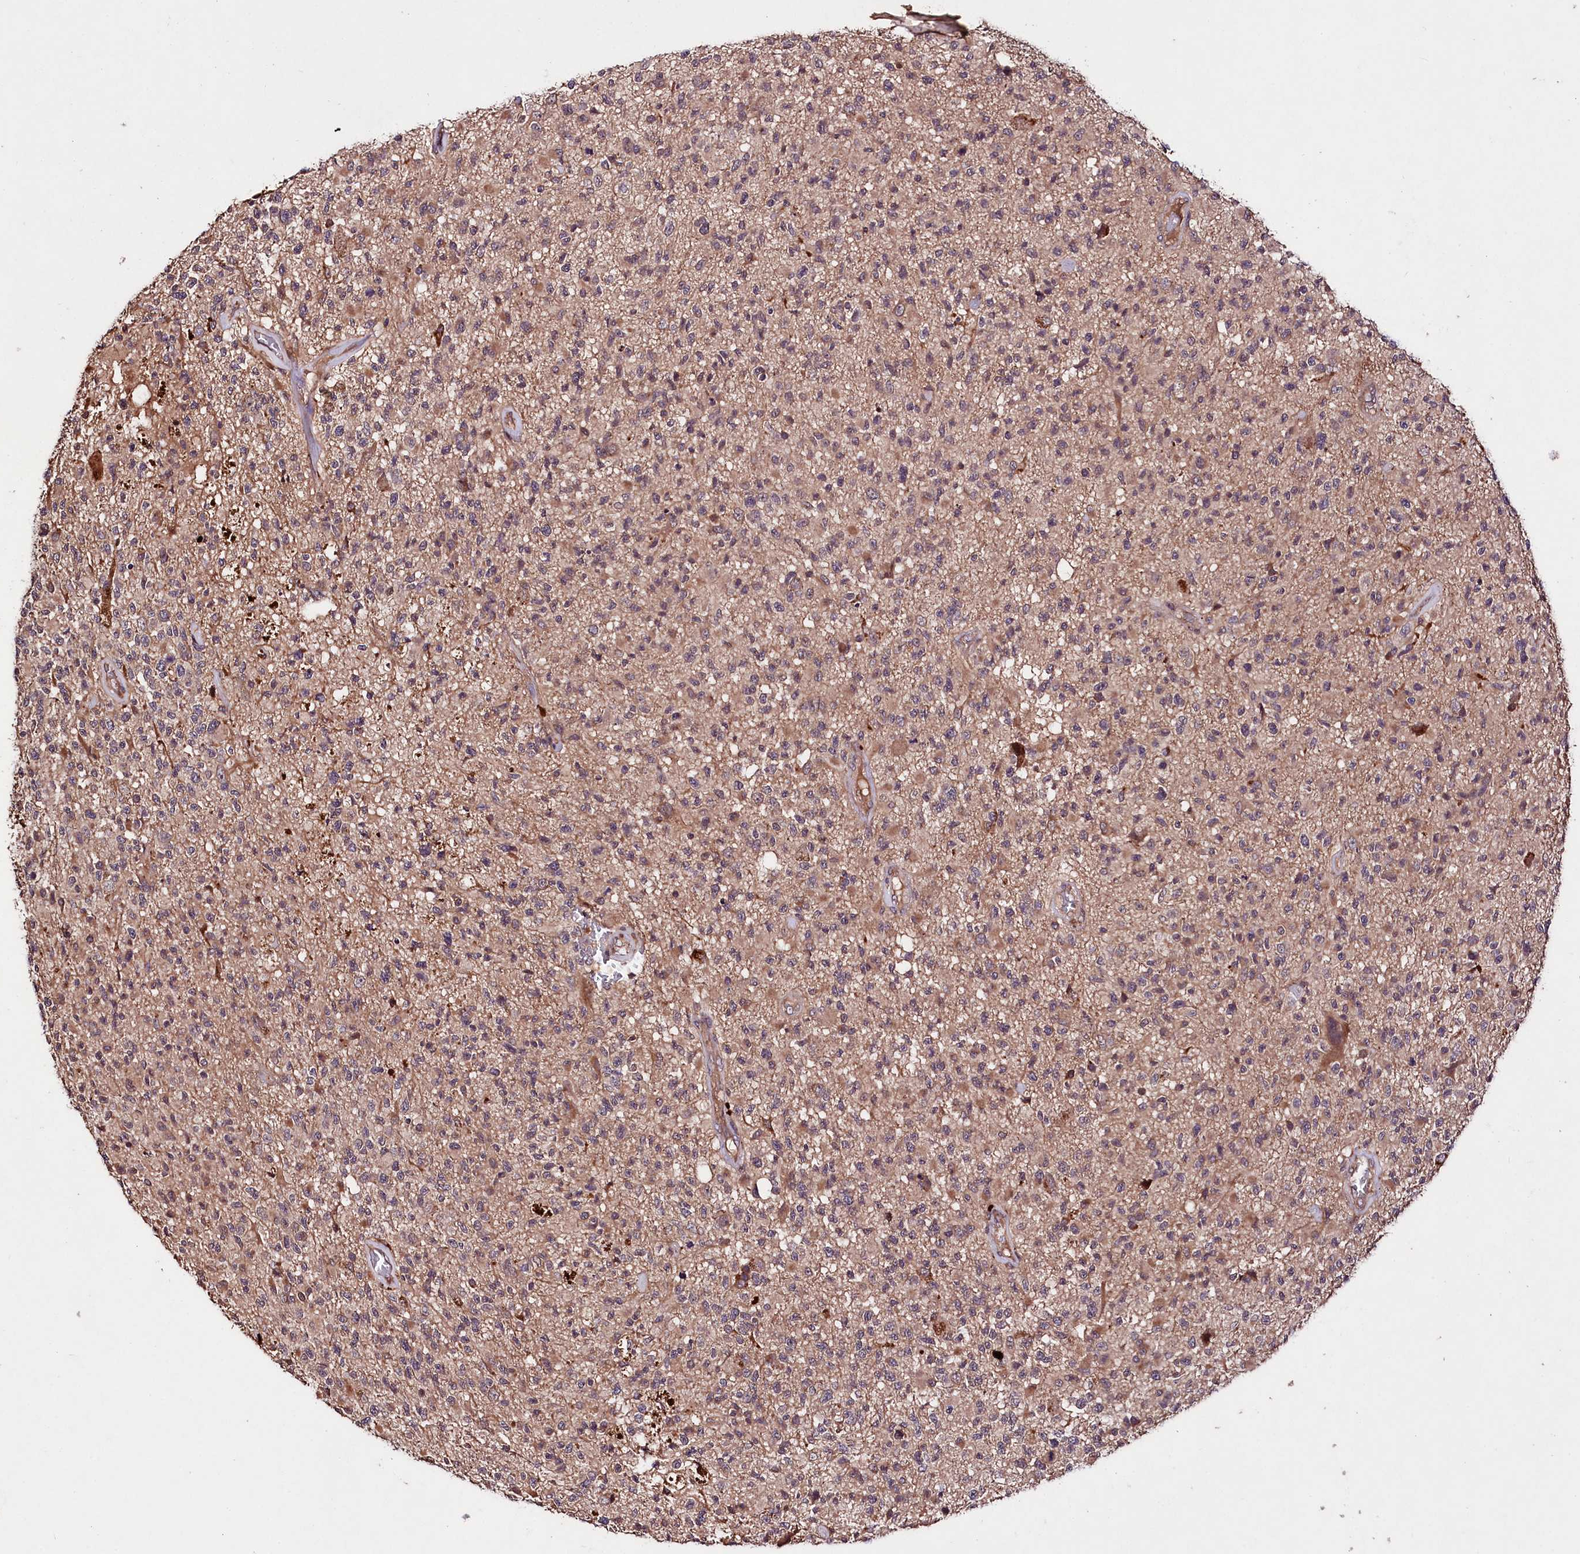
{"staining": {"intensity": "weak", "quantity": "25%-75%", "location": "cytoplasmic/membranous"}, "tissue": "glioma", "cell_type": "Tumor cells", "image_type": "cancer", "snomed": [{"axis": "morphology", "description": "Glioma, malignant, High grade"}, {"axis": "morphology", "description": "Glioblastoma, NOS"}, {"axis": "topography", "description": "Brain"}], "caption": "Weak cytoplasmic/membranous expression is seen in about 25%-75% of tumor cells in glioblastoma. (Brightfield microscopy of DAB IHC at high magnification).", "gene": "TNPO3", "patient": {"sex": "male", "age": 60}}